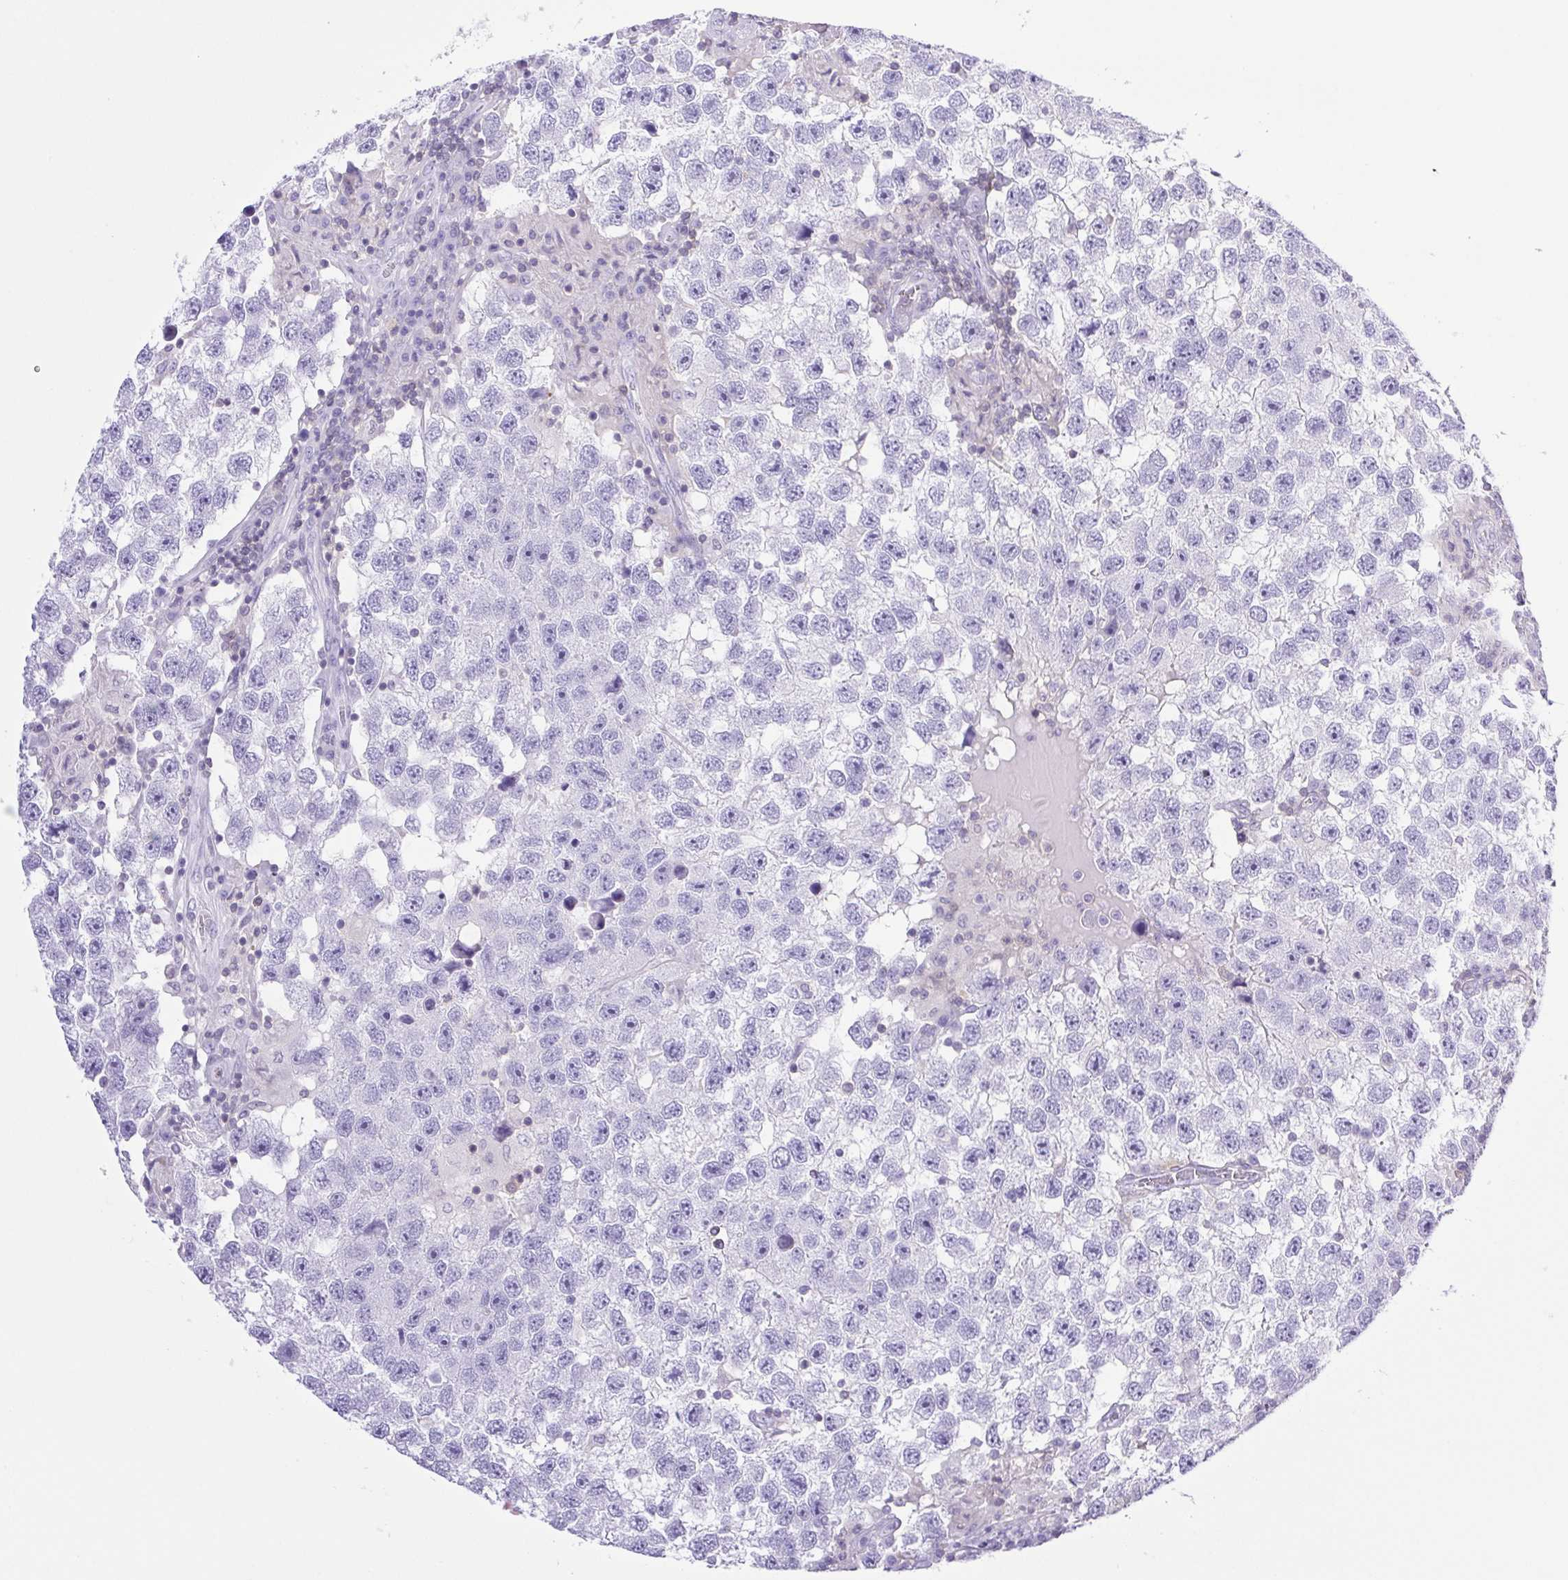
{"staining": {"intensity": "negative", "quantity": "none", "location": "none"}, "tissue": "testis cancer", "cell_type": "Tumor cells", "image_type": "cancer", "snomed": [{"axis": "morphology", "description": "Seminoma, NOS"}, {"axis": "topography", "description": "Testis"}], "caption": "This is an immunohistochemistry photomicrograph of human testis cancer. There is no staining in tumor cells.", "gene": "SYNPR", "patient": {"sex": "male", "age": 26}}